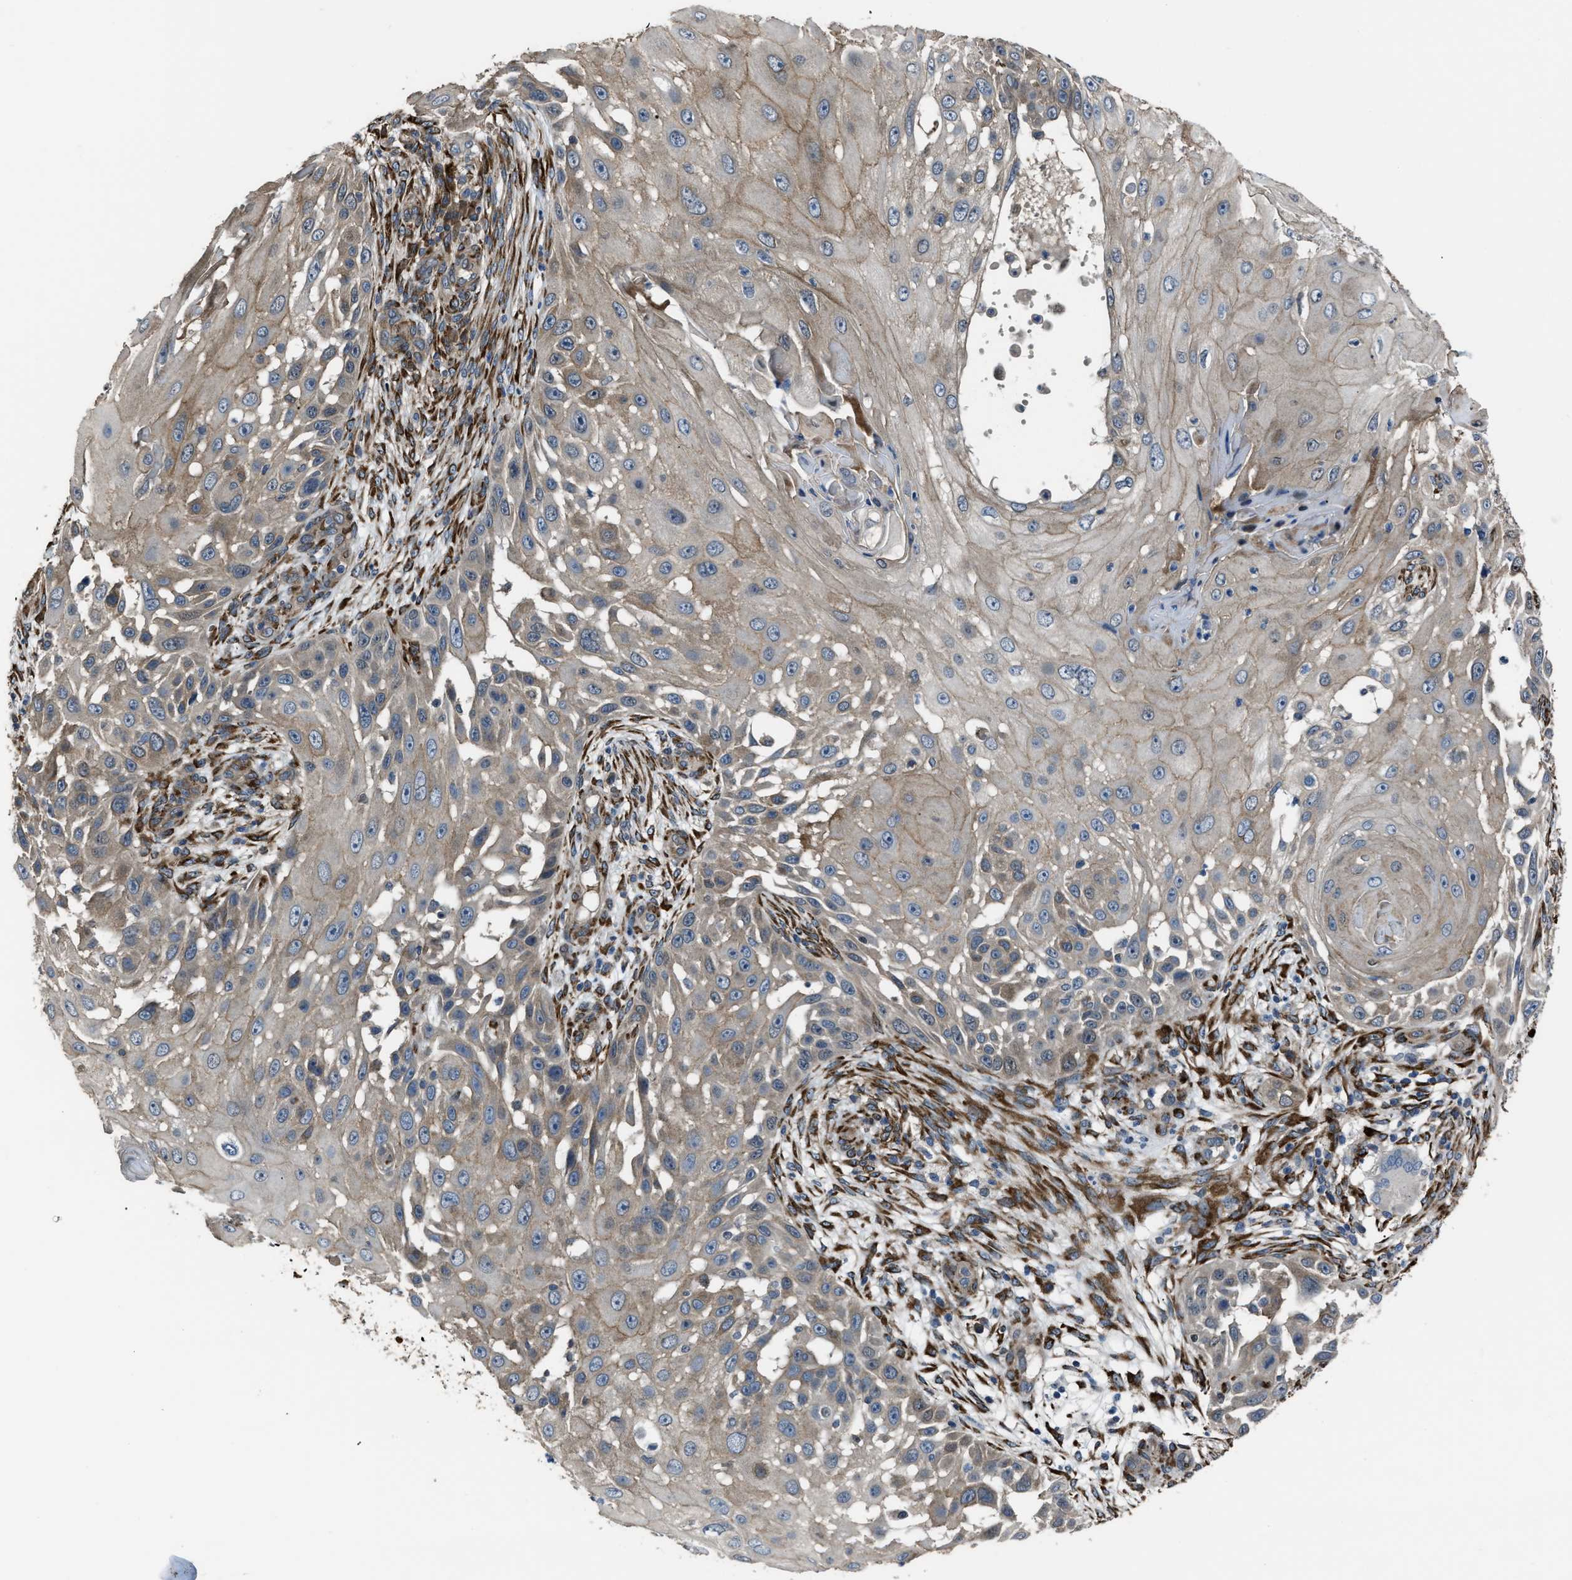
{"staining": {"intensity": "weak", "quantity": ">75%", "location": "cytoplasmic/membranous"}, "tissue": "skin cancer", "cell_type": "Tumor cells", "image_type": "cancer", "snomed": [{"axis": "morphology", "description": "Squamous cell carcinoma, NOS"}, {"axis": "topography", "description": "Skin"}], "caption": "High-power microscopy captured an immunohistochemistry (IHC) photomicrograph of skin squamous cell carcinoma, revealing weak cytoplasmic/membranous positivity in approximately >75% of tumor cells.", "gene": "SELENOM", "patient": {"sex": "female", "age": 44}}